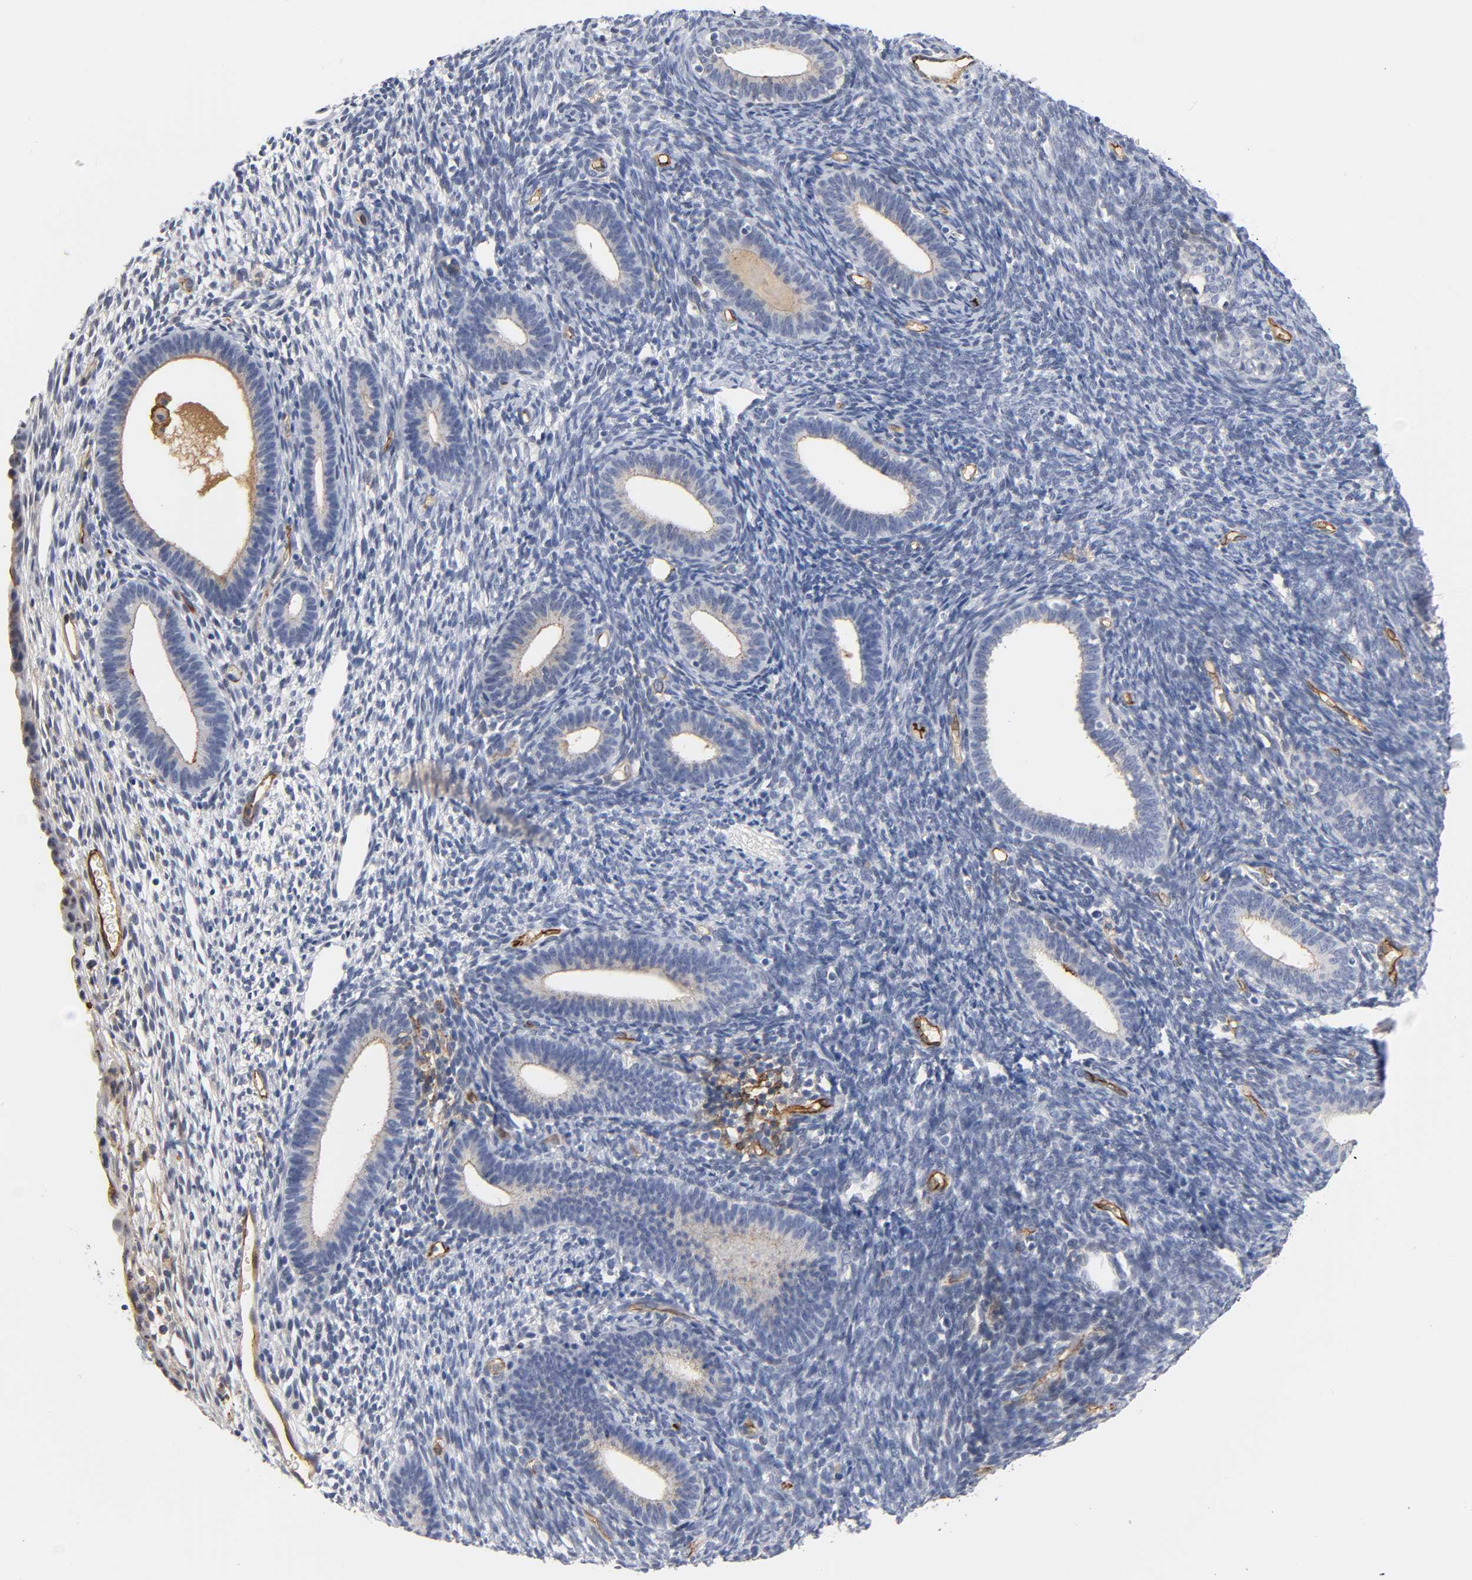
{"staining": {"intensity": "negative", "quantity": "none", "location": "none"}, "tissue": "endometrium", "cell_type": "Cells in endometrial stroma", "image_type": "normal", "snomed": [{"axis": "morphology", "description": "Normal tissue, NOS"}, {"axis": "topography", "description": "Endometrium"}], "caption": "This is an immunohistochemistry image of normal human endometrium. There is no expression in cells in endometrial stroma.", "gene": "ICAM1", "patient": {"sex": "female", "age": 57}}